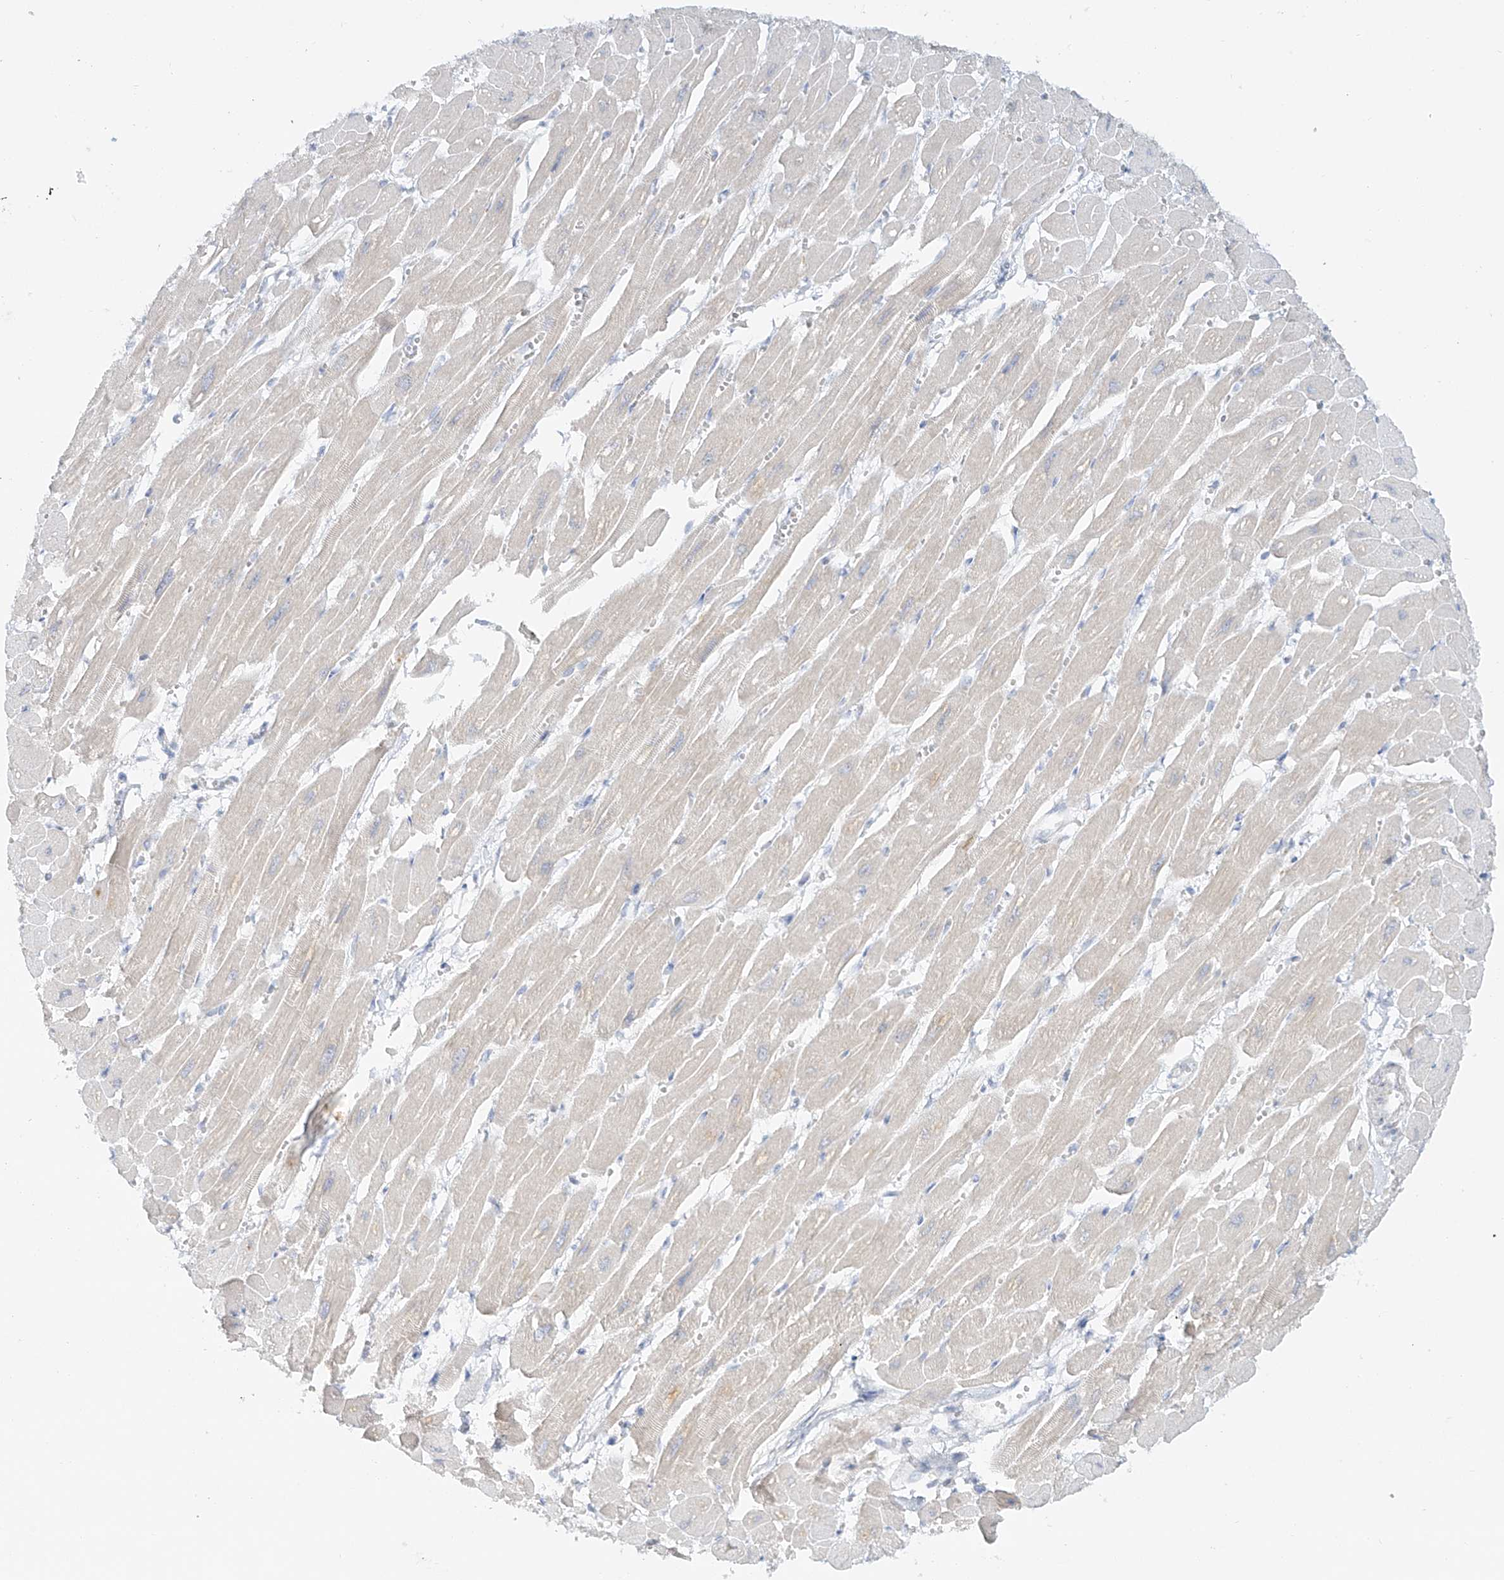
{"staining": {"intensity": "negative", "quantity": "none", "location": "none"}, "tissue": "heart muscle", "cell_type": "Cardiomyocytes", "image_type": "normal", "snomed": [{"axis": "morphology", "description": "Normal tissue, NOS"}, {"axis": "topography", "description": "Heart"}], "caption": "Immunohistochemistry (IHC) of unremarkable heart muscle exhibits no staining in cardiomyocytes.", "gene": "BSDC1", "patient": {"sex": "female", "age": 54}}